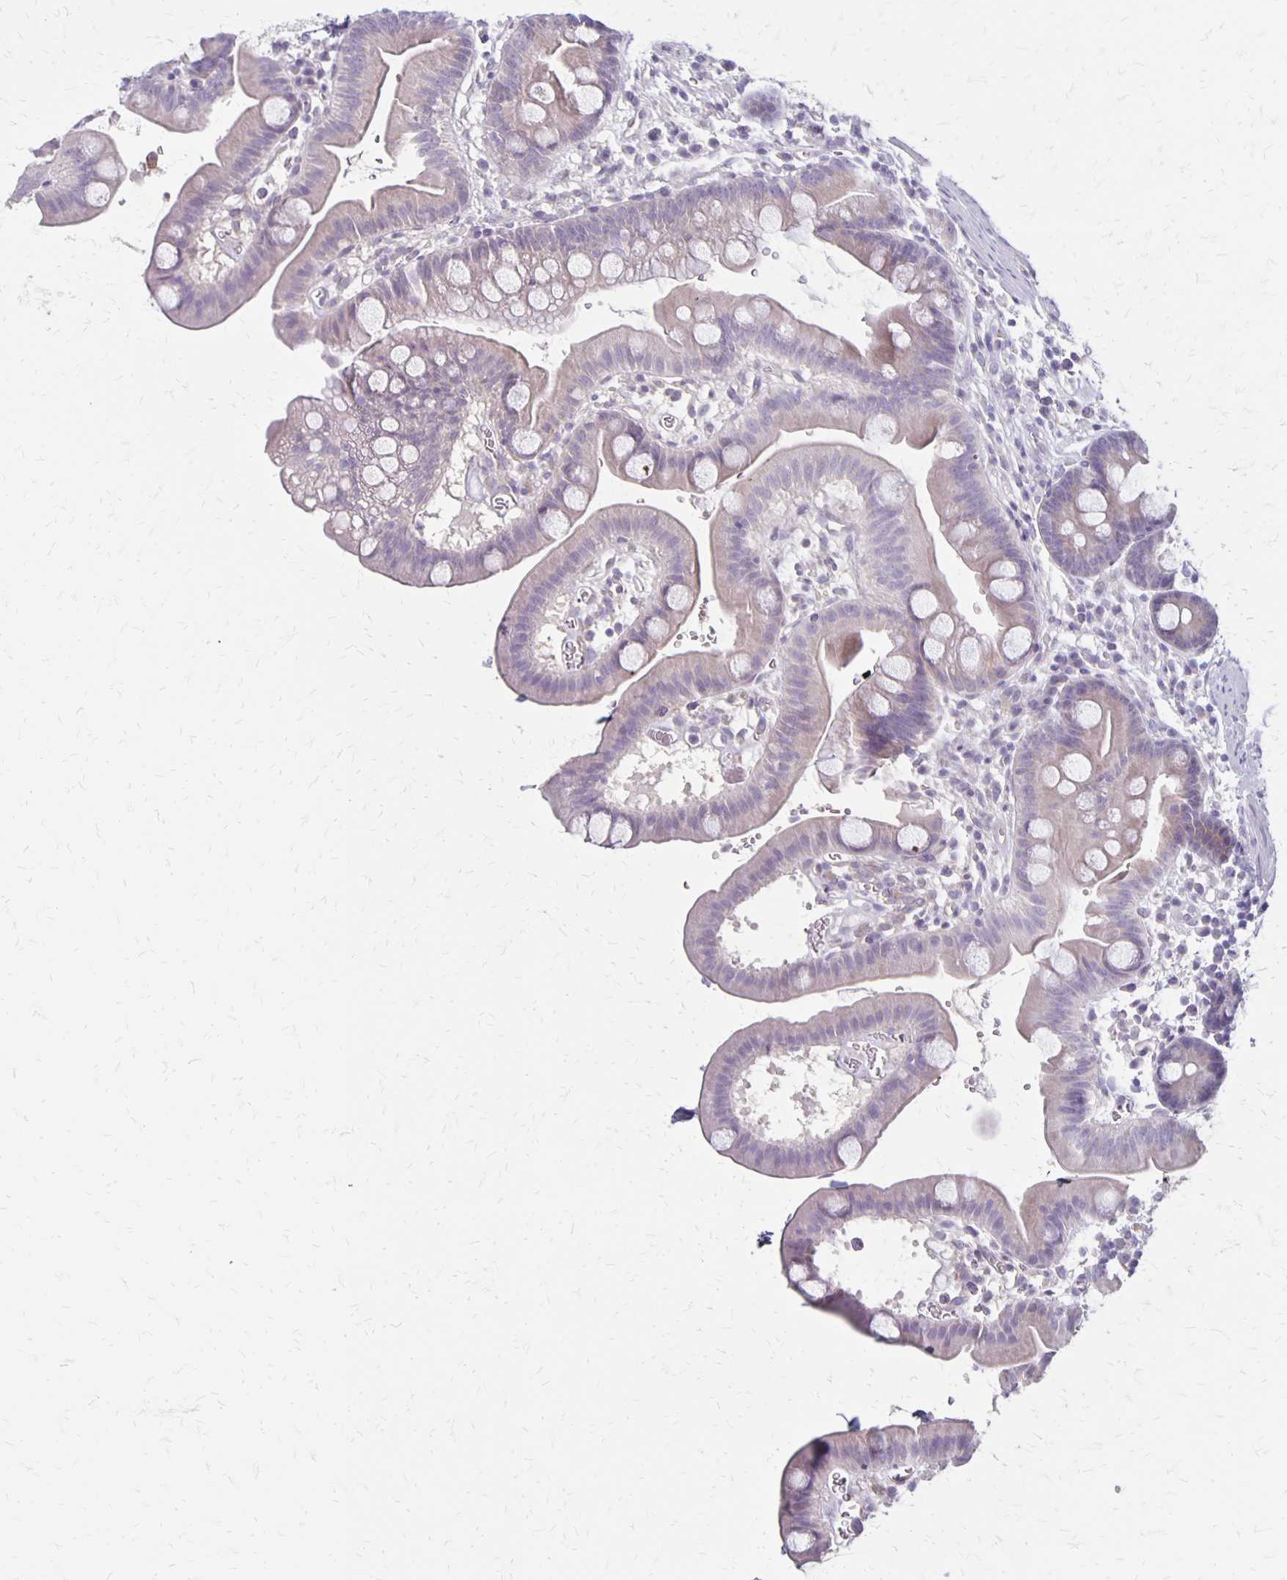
{"staining": {"intensity": "negative", "quantity": "none", "location": "none"}, "tissue": "duodenum", "cell_type": "Glandular cells", "image_type": "normal", "snomed": [{"axis": "morphology", "description": "Normal tissue, NOS"}, {"axis": "topography", "description": "Duodenum"}], "caption": "Immunohistochemistry photomicrograph of unremarkable duodenum: human duodenum stained with DAB (3,3'-diaminobenzidine) exhibits no significant protein staining in glandular cells.", "gene": "HOMER1", "patient": {"sex": "male", "age": 59}}